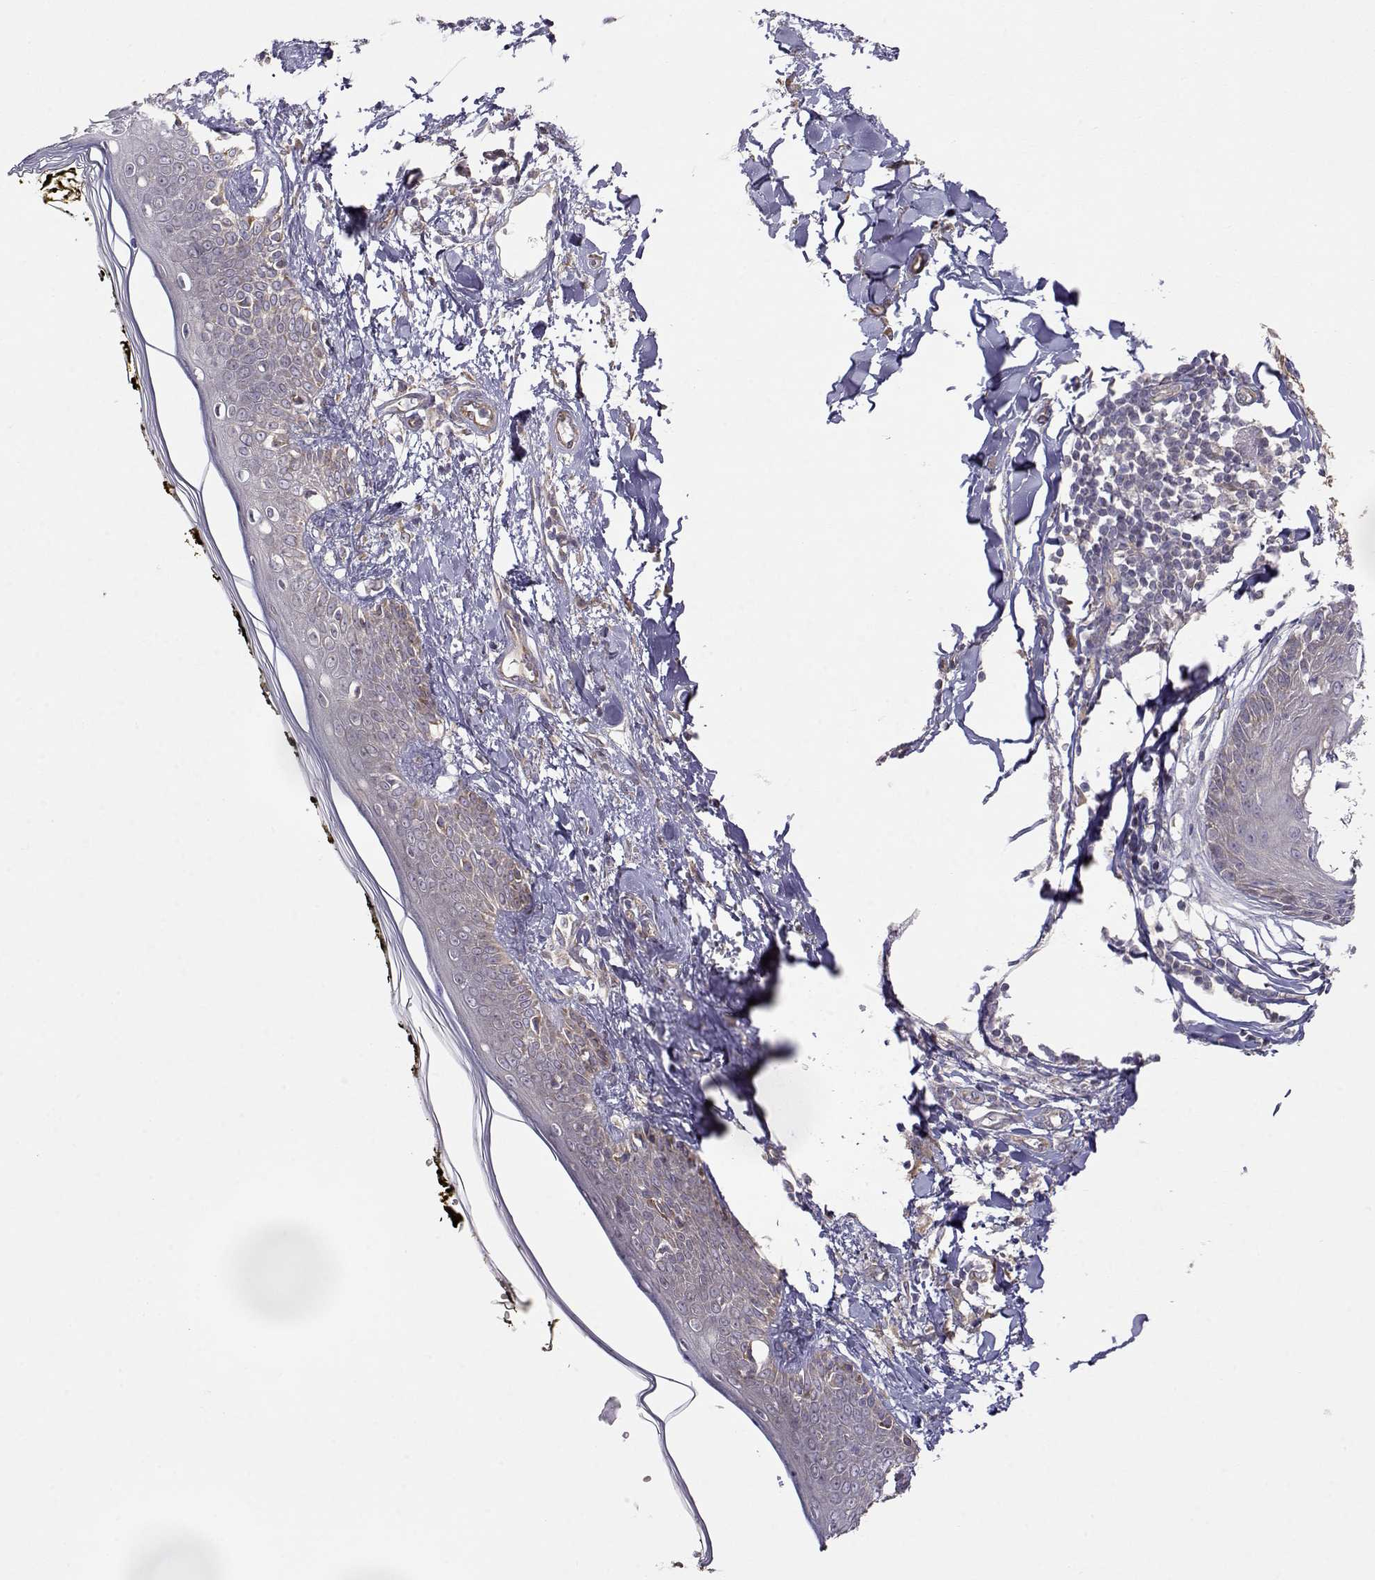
{"staining": {"intensity": "moderate", "quantity": "<25%", "location": "cytoplasmic/membranous"}, "tissue": "skin", "cell_type": "Fibroblasts", "image_type": "normal", "snomed": [{"axis": "morphology", "description": "Normal tissue, NOS"}, {"axis": "topography", "description": "Skin"}], "caption": "Normal skin exhibits moderate cytoplasmic/membranous expression in about <25% of fibroblasts, visualized by immunohistochemistry. (Stains: DAB (3,3'-diaminobenzidine) in brown, nuclei in blue, Microscopy: brightfield microscopy at high magnification).", "gene": "PAIP1", "patient": {"sex": "male", "age": 76}}